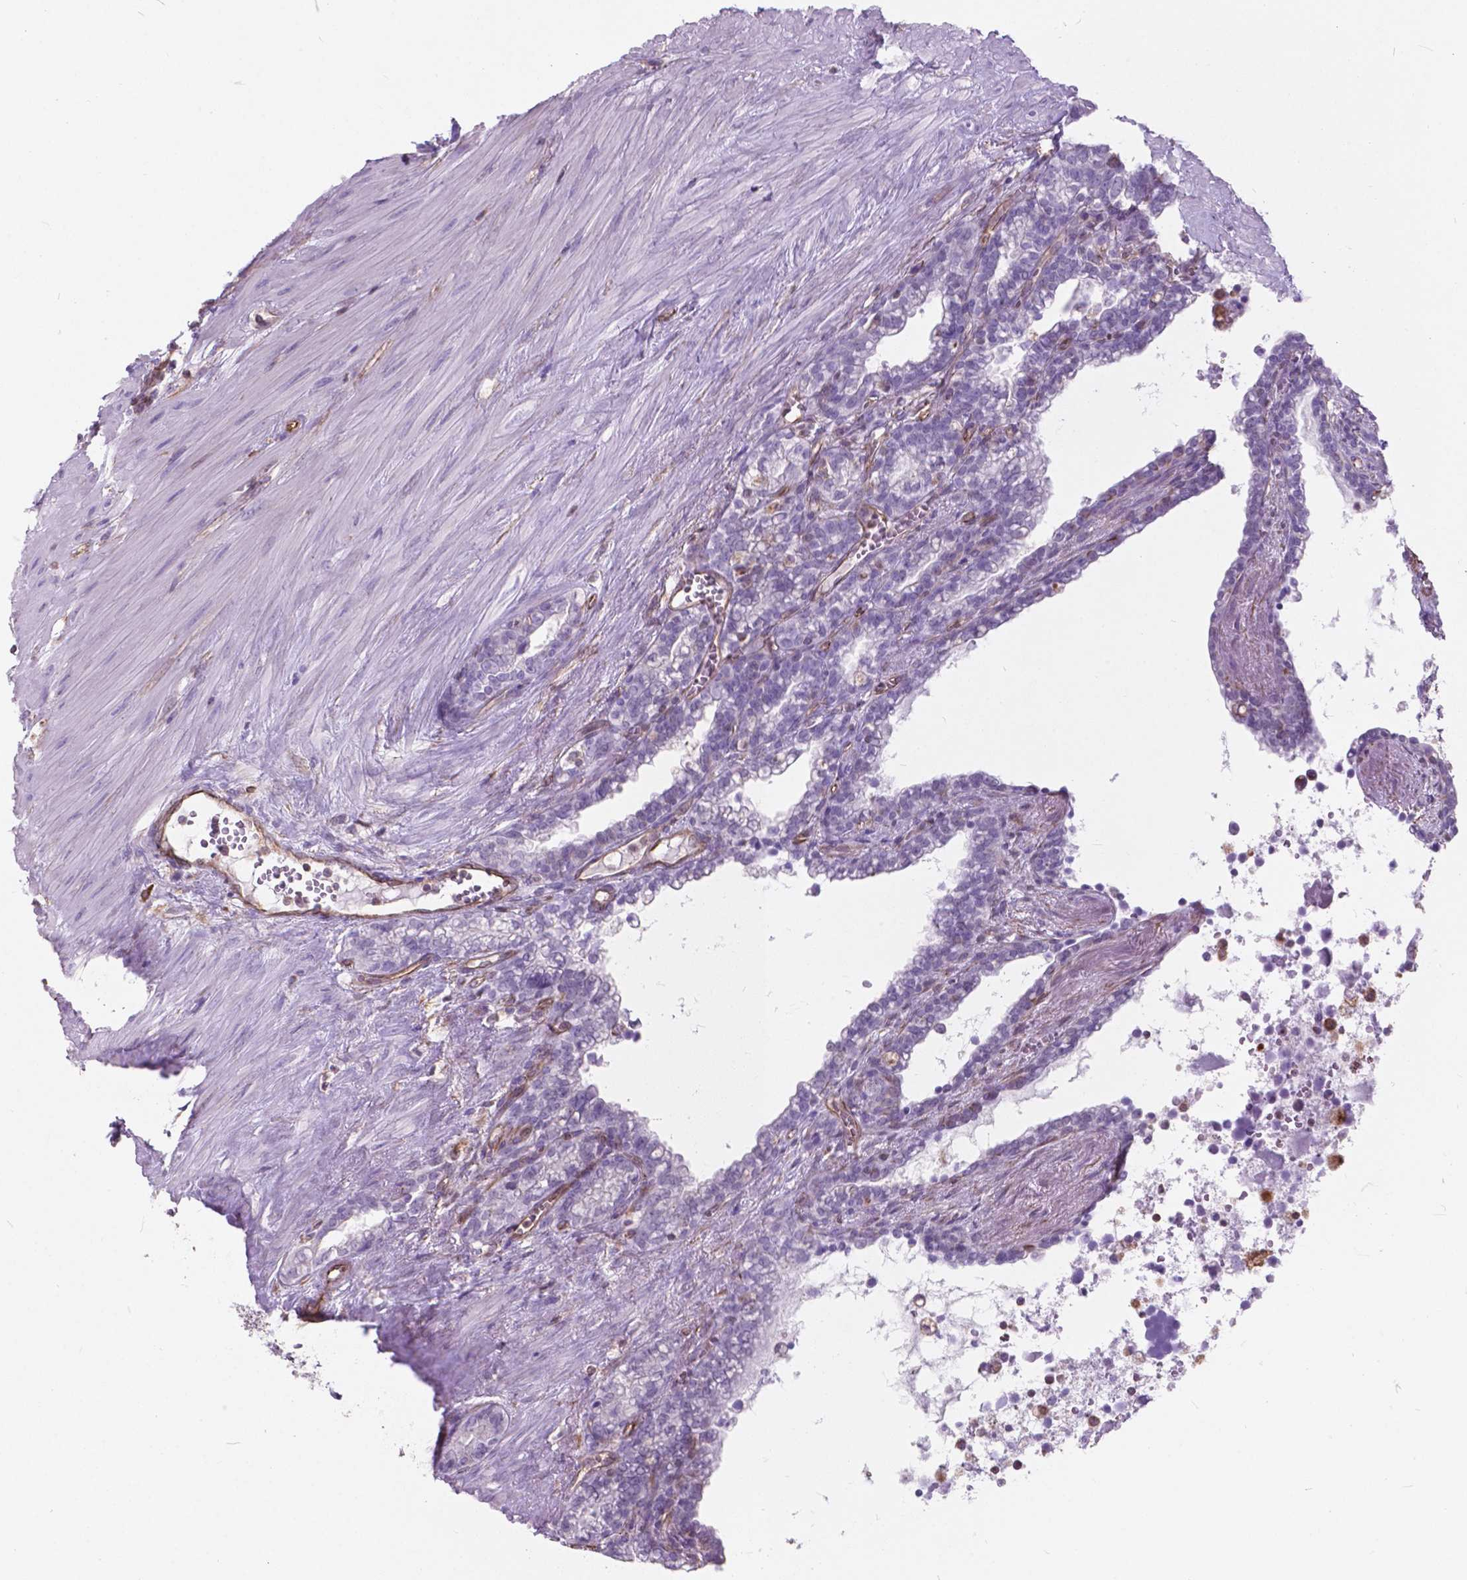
{"staining": {"intensity": "negative", "quantity": "none", "location": "none"}, "tissue": "seminal vesicle", "cell_type": "Glandular cells", "image_type": "normal", "snomed": [{"axis": "morphology", "description": "Normal tissue, NOS"}, {"axis": "morphology", "description": "Urothelial carcinoma, NOS"}, {"axis": "topography", "description": "Urinary bladder"}, {"axis": "topography", "description": "Seminal veicle"}], "caption": "Immunohistochemistry (IHC) histopathology image of benign seminal vesicle: human seminal vesicle stained with DAB displays no significant protein staining in glandular cells. Brightfield microscopy of immunohistochemistry stained with DAB (brown) and hematoxylin (blue), captured at high magnification.", "gene": "AMOT", "patient": {"sex": "male", "age": 76}}